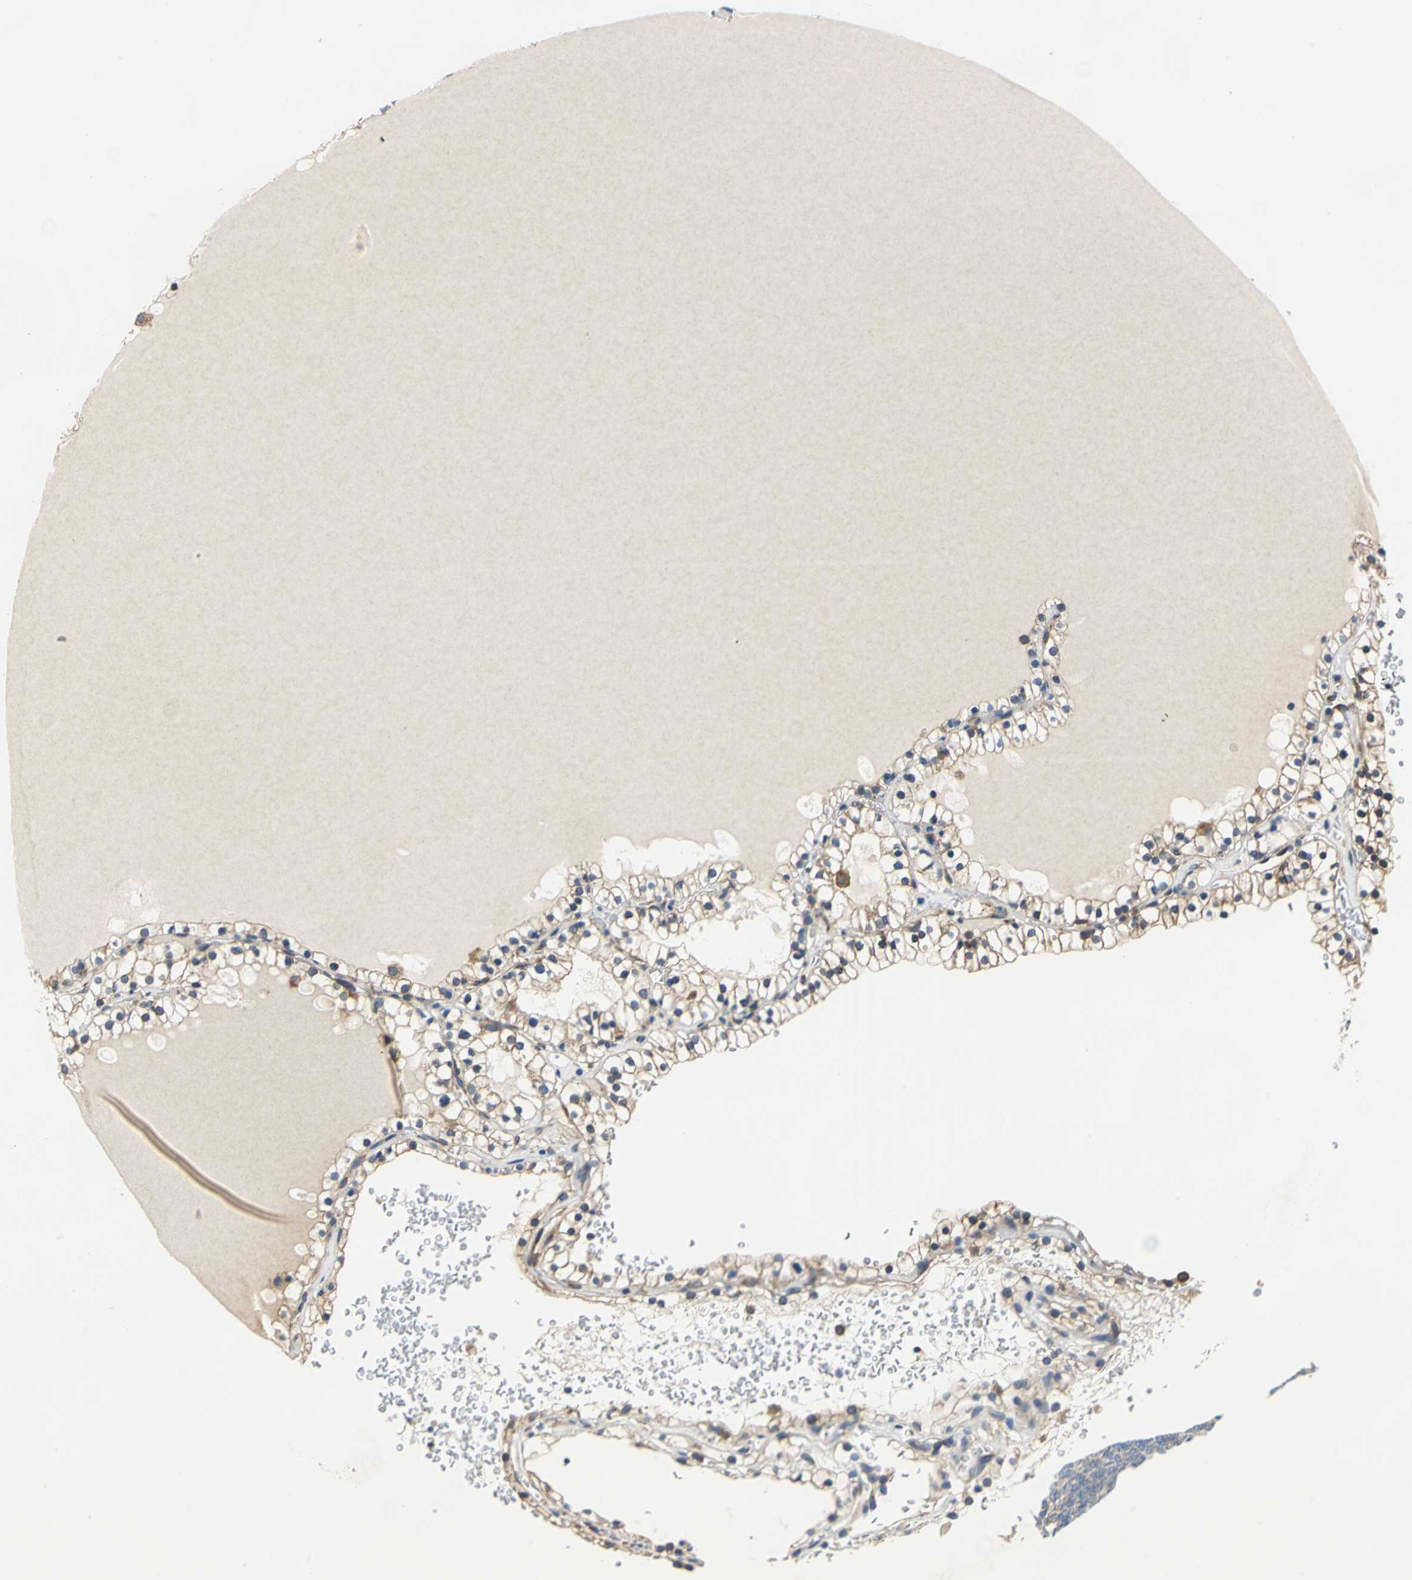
{"staining": {"intensity": "moderate", "quantity": "25%-75%", "location": "cytoplasmic/membranous"}, "tissue": "renal cancer", "cell_type": "Tumor cells", "image_type": "cancer", "snomed": [{"axis": "morphology", "description": "Adenocarcinoma, NOS"}, {"axis": "topography", "description": "Kidney"}], "caption": "An image of renal cancer (adenocarcinoma) stained for a protein shows moderate cytoplasmic/membranous brown staining in tumor cells.", "gene": "TRIM25", "patient": {"sex": "female", "age": 41}}